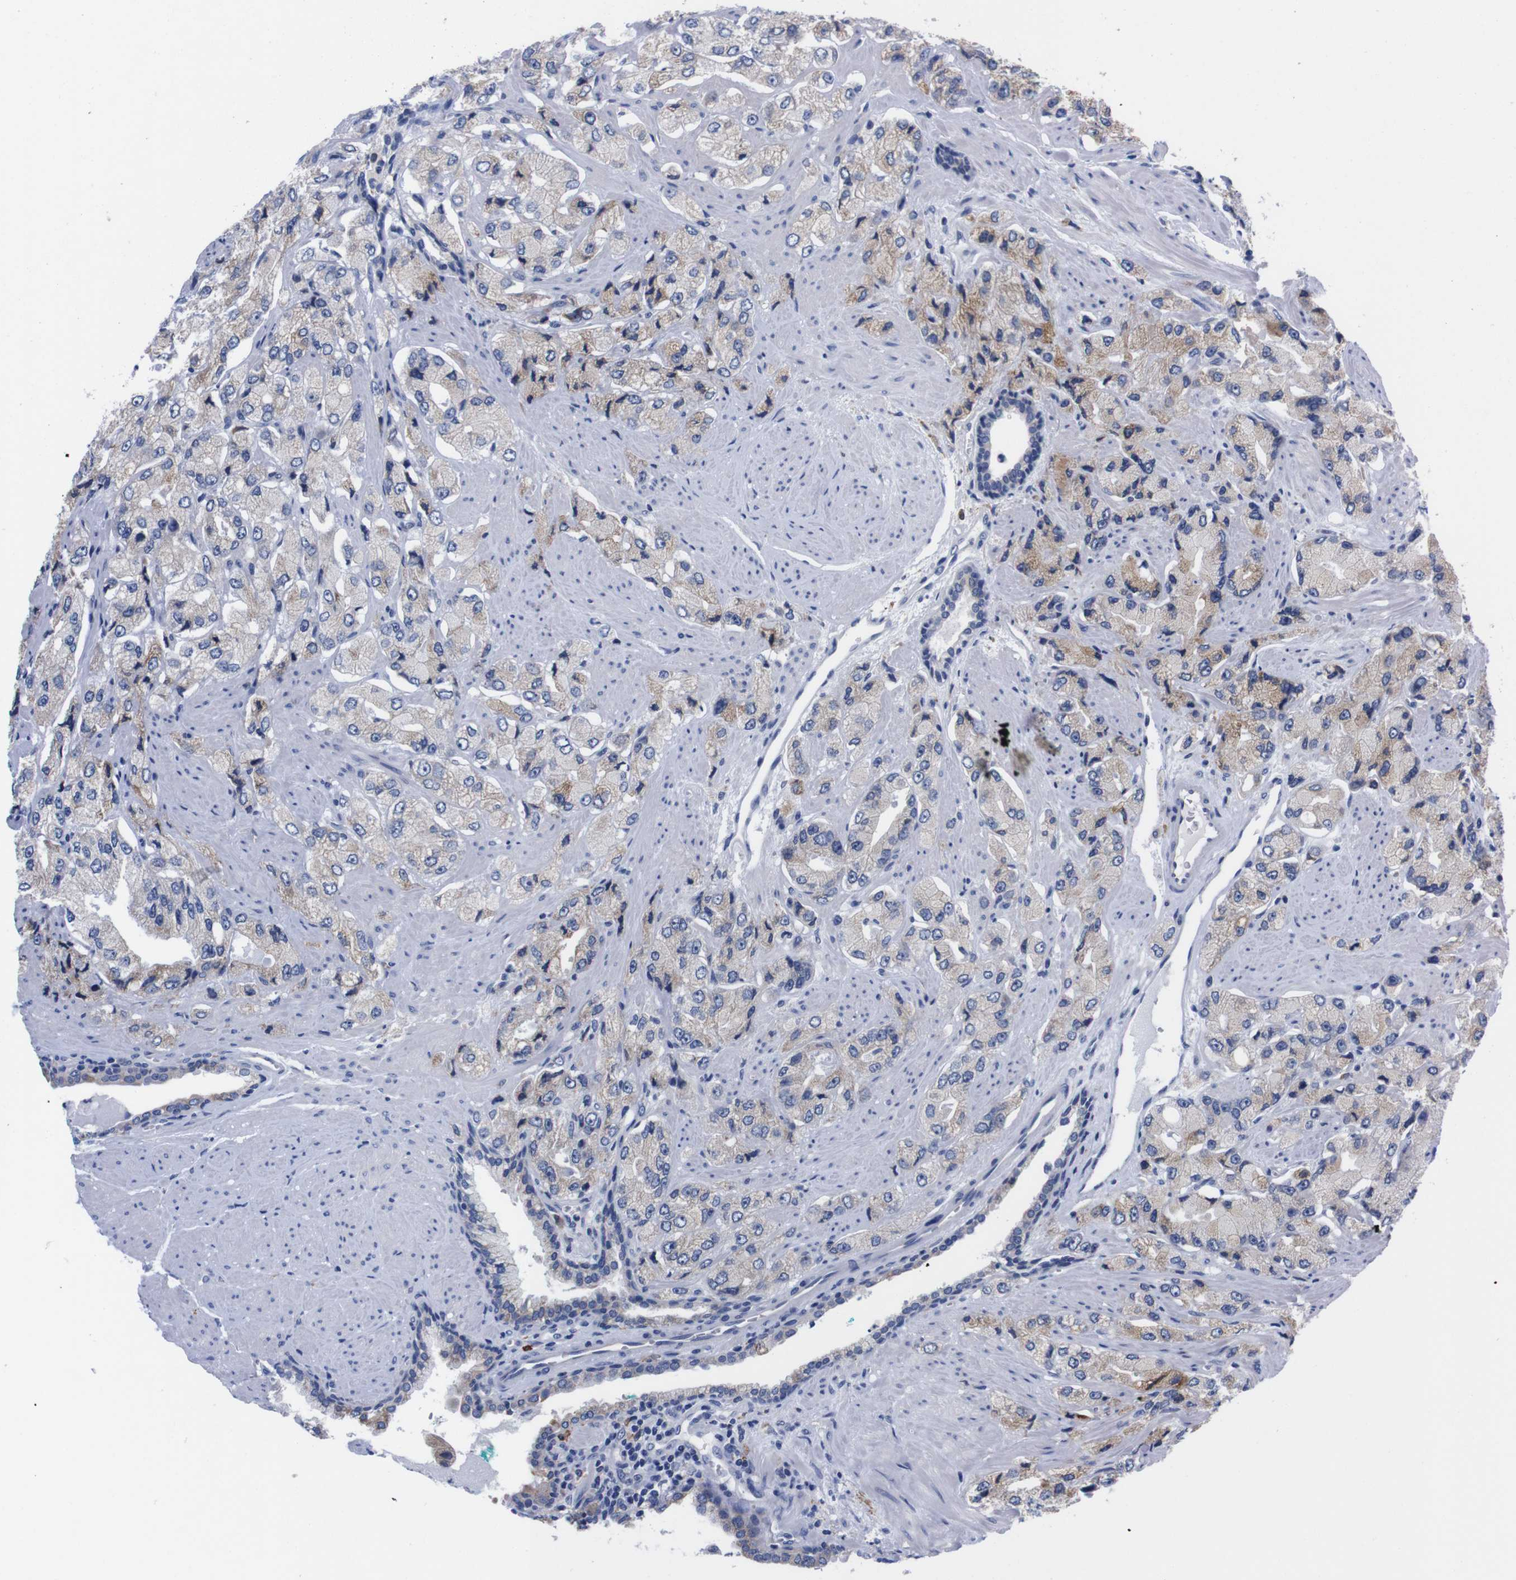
{"staining": {"intensity": "weak", "quantity": "<25%", "location": "cytoplasmic/membranous"}, "tissue": "prostate cancer", "cell_type": "Tumor cells", "image_type": "cancer", "snomed": [{"axis": "morphology", "description": "Adenocarcinoma, High grade"}, {"axis": "topography", "description": "Prostate"}], "caption": "The histopathology image exhibits no staining of tumor cells in prostate adenocarcinoma (high-grade).", "gene": "NEBL", "patient": {"sex": "male", "age": 58}}